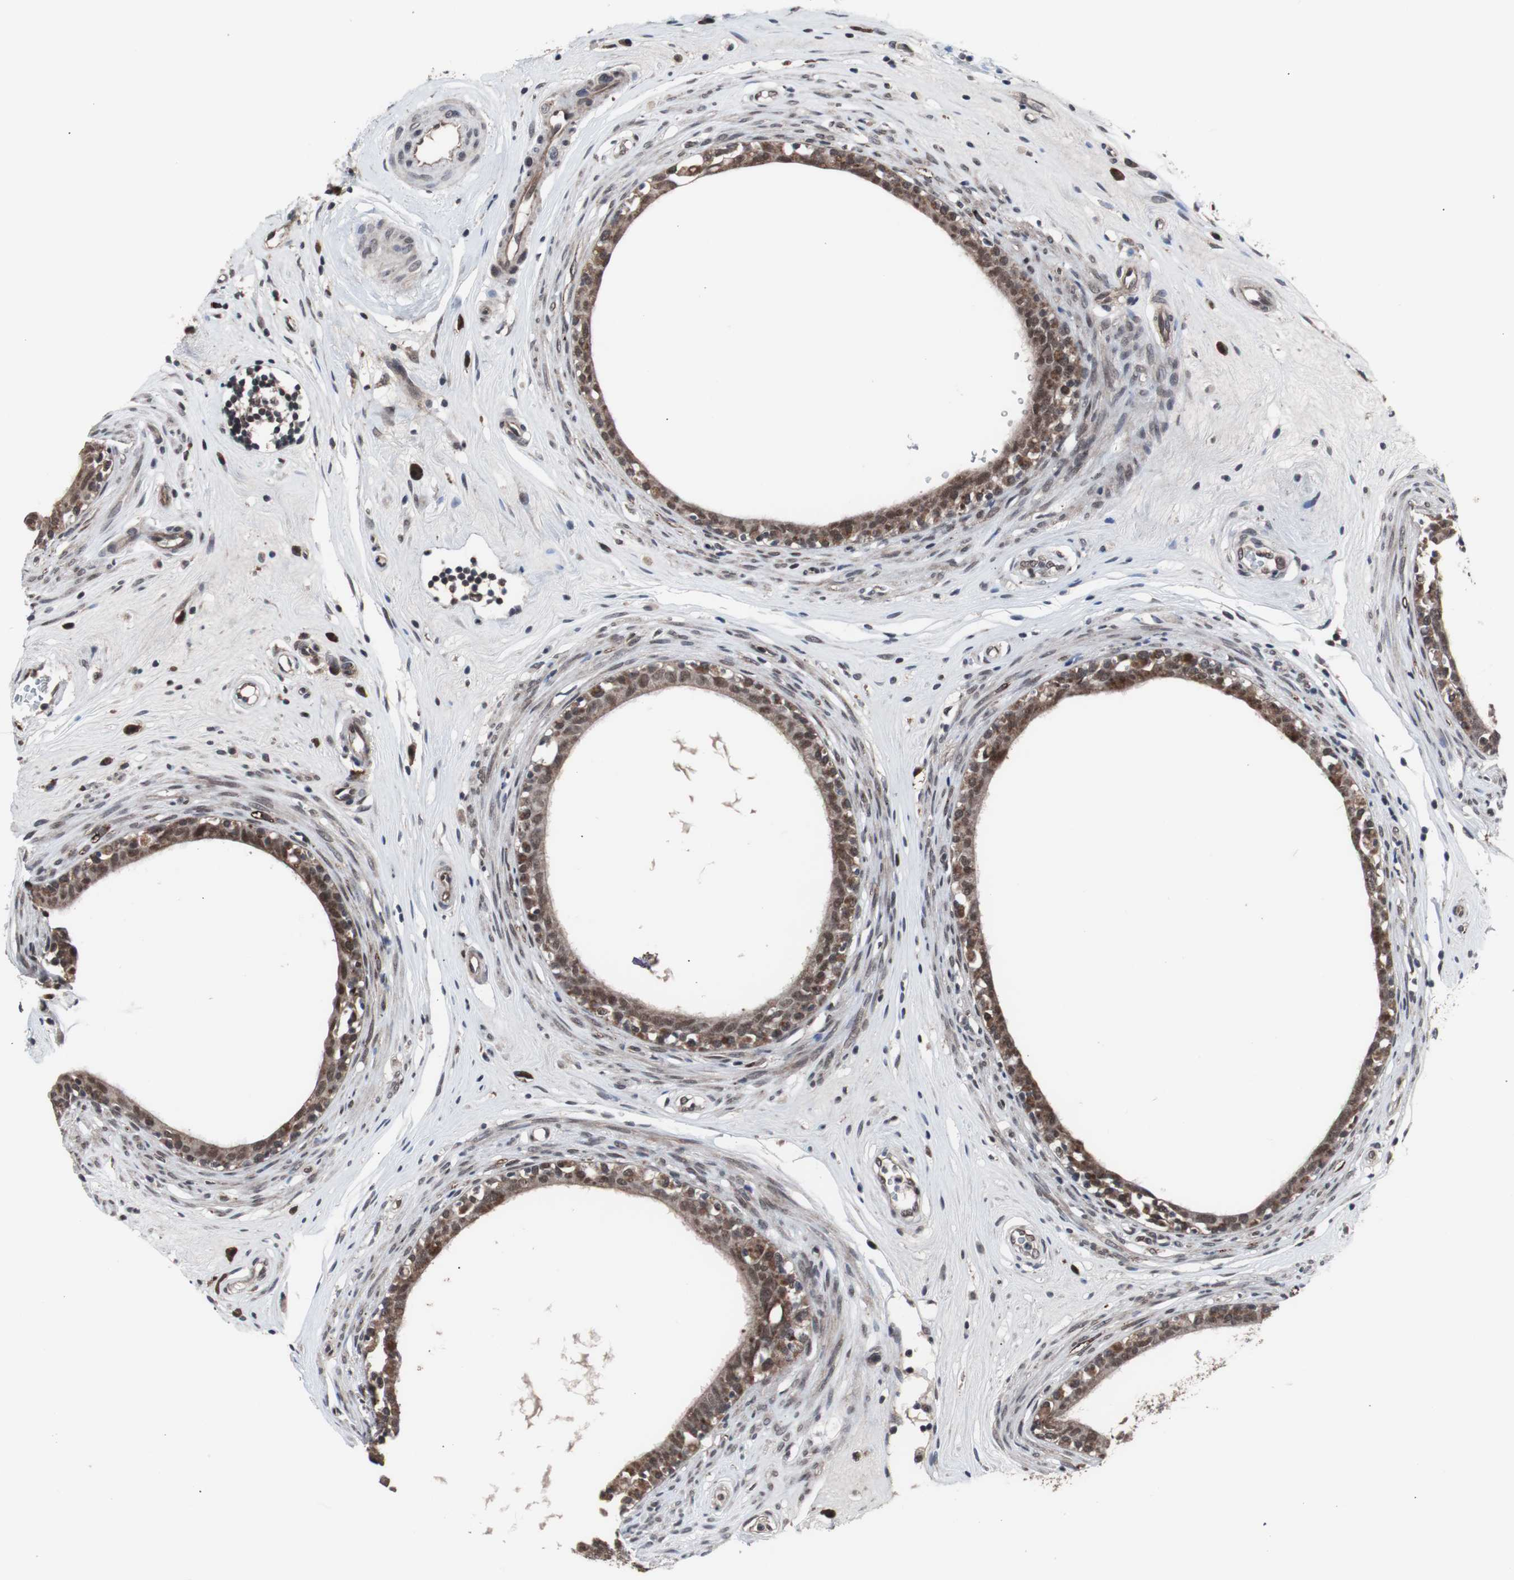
{"staining": {"intensity": "strong", "quantity": ">75%", "location": "cytoplasmic/membranous,nuclear"}, "tissue": "epididymis", "cell_type": "Glandular cells", "image_type": "normal", "snomed": [{"axis": "morphology", "description": "Normal tissue, NOS"}, {"axis": "morphology", "description": "Inflammation, NOS"}, {"axis": "topography", "description": "Epididymis"}], "caption": "Immunohistochemistry (DAB) staining of benign epididymis demonstrates strong cytoplasmic/membranous,nuclear protein staining in approximately >75% of glandular cells.", "gene": "GTF2F2", "patient": {"sex": "male", "age": 84}}